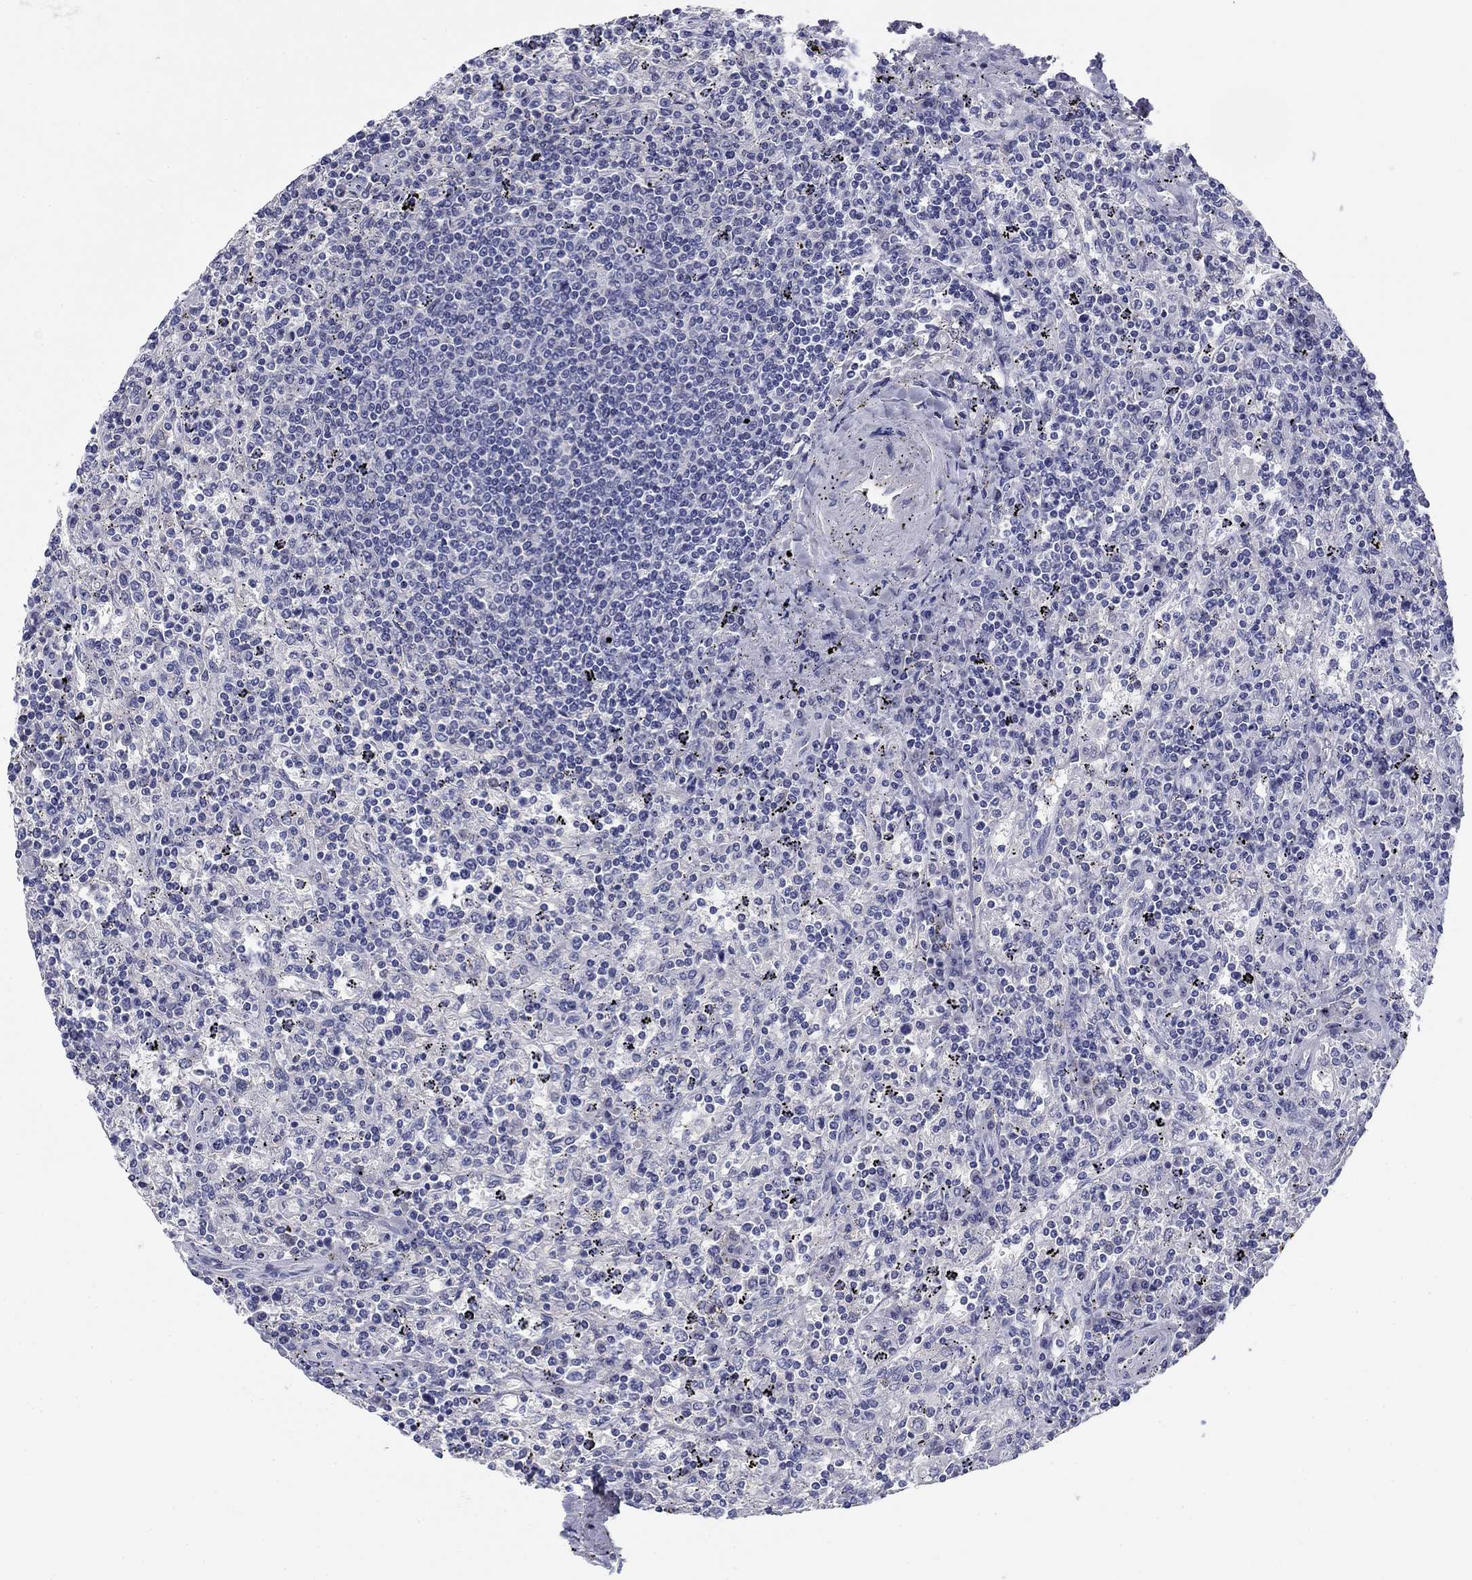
{"staining": {"intensity": "negative", "quantity": "none", "location": "none"}, "tissue": "lymphoma", "cell_type": "Tumor cells", "image_type": "cancer", "snomed": [{"axis": "morphology", "description": "Malignant lymphoma, non-Hodgkin's type, Low grade"}, {"axis": "topography", "description": "Spleen"}], "caption": "DAB (3,3'-diaminobenzidine) immunohistochemical staining of low-grade malignant lymphoma, non-Hodgkin's type shows no significant expression in tumor cells. (Stains: DAB immunohistochemistry with hematoxylin counter stain, Microscopy: brightfield microscopy at high magnification).", "gene": "KCNH1", "patient": {"sex": "male", "age": 62}}